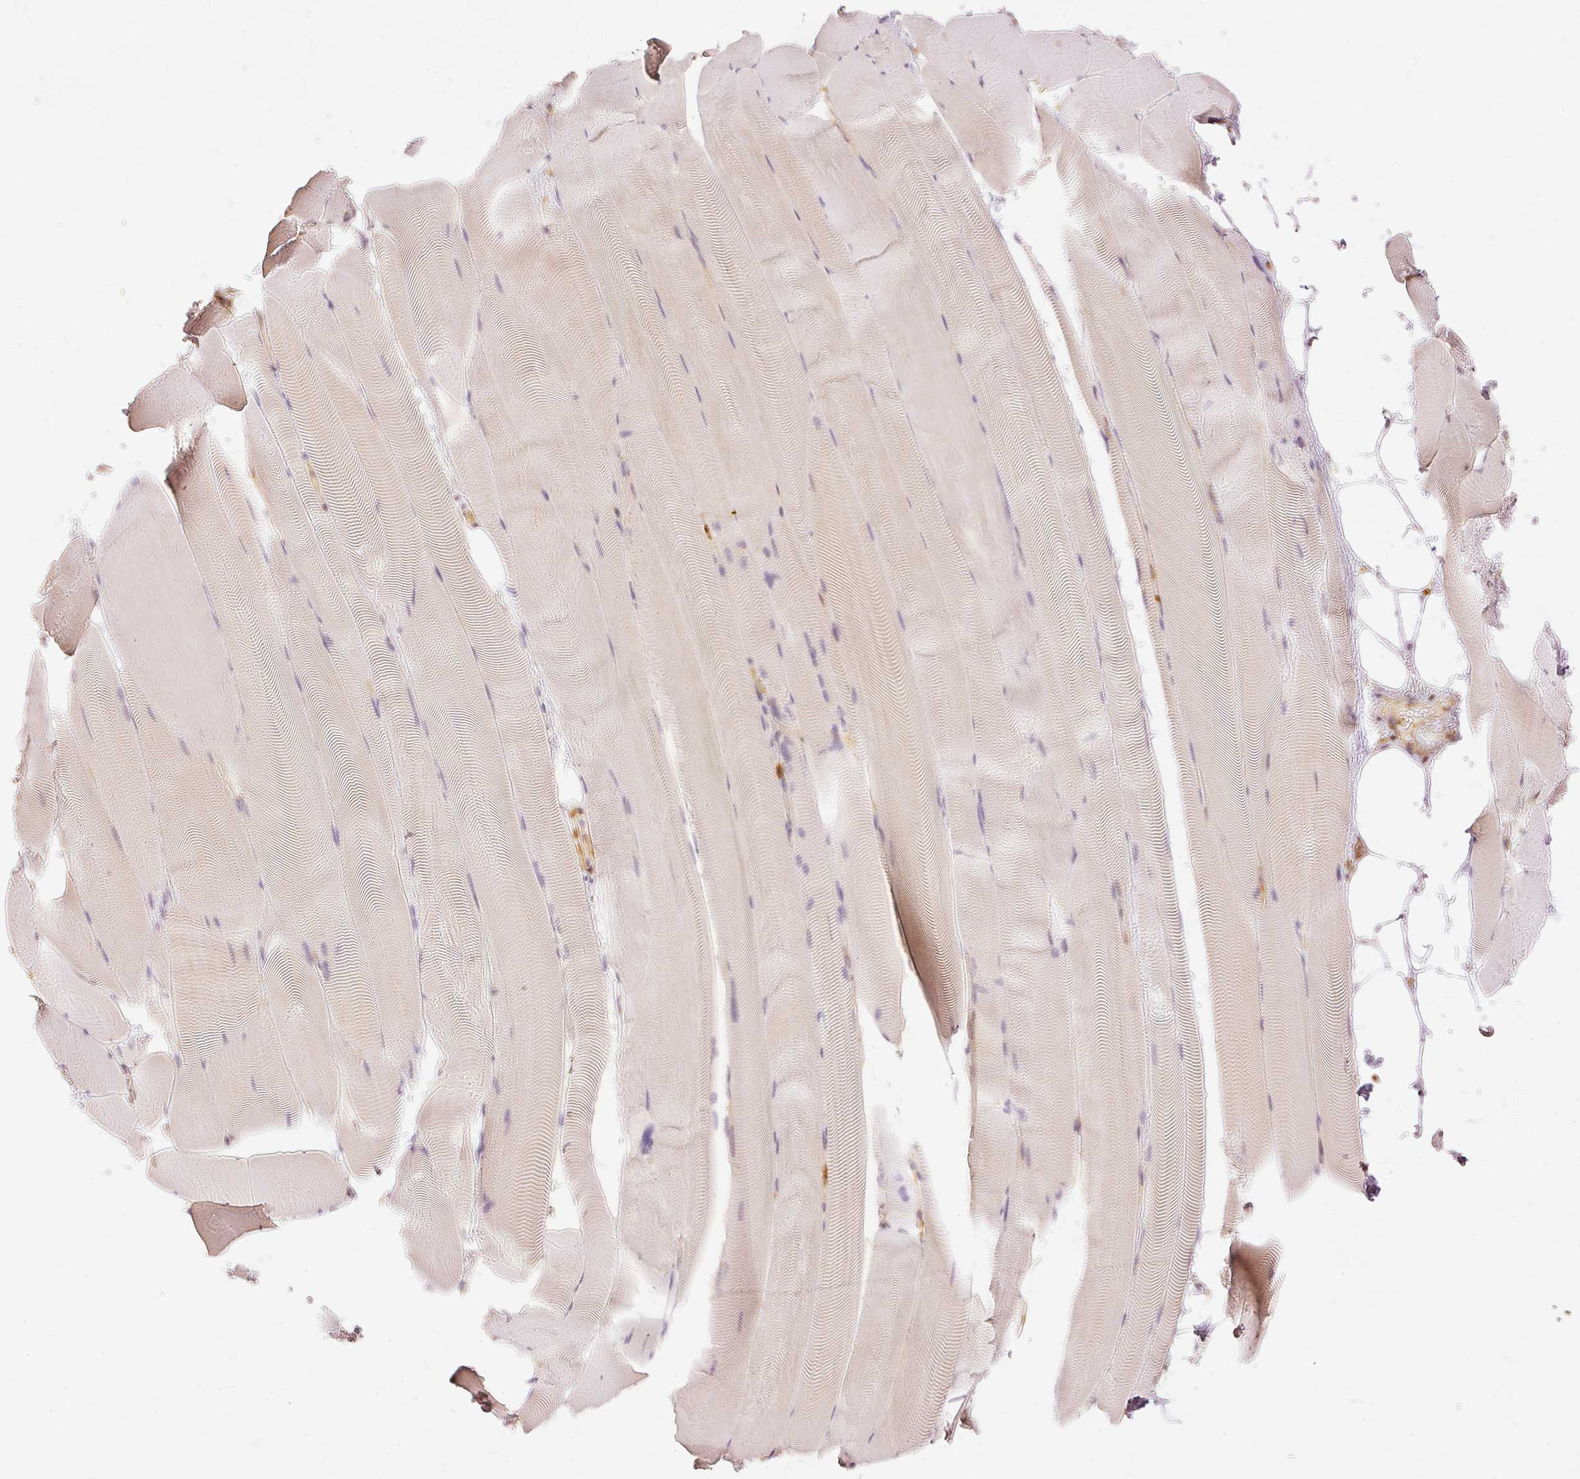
{"staining": {"intensity": "negative", "quantity": "none", "location": "none"}, "tissue": "skeletal muscle", "cell_type": "Myocytes", "image_type": "normal", "snomed": [{"axis": "morphology", "description": "Normal tissue, NOS"}, {"axis": "topography", "description": "Skeletal muscle"}], "caption": "Image shows no significant protein staining in myocytes of benign skeletal muscle. (DAB (3,3'-diaminobenzidine) immunohistochemistry (IHC) visualized using brightfield microscopy, high magnification).", "gene": "PFN1", "patient": {"sex": "female", "age": 64}}